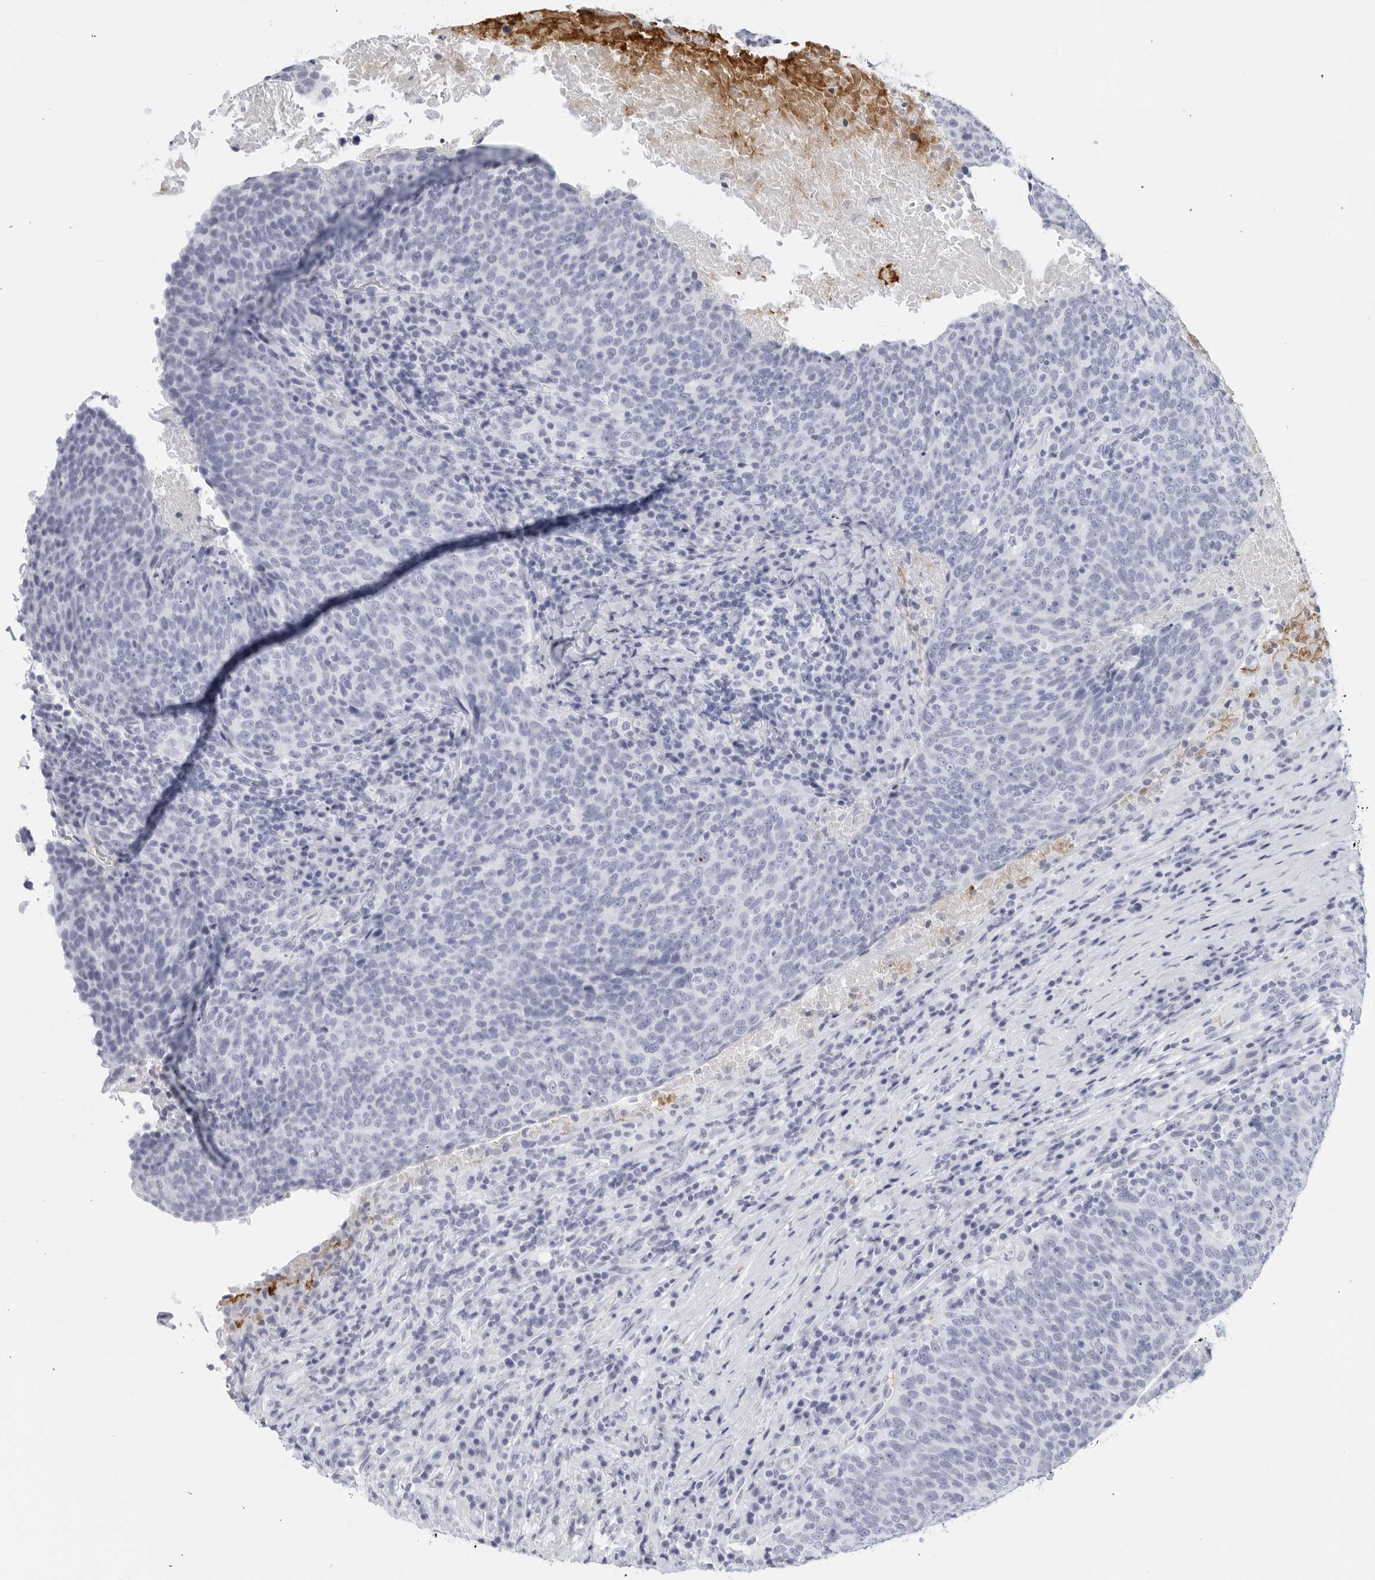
{"staining": {"intensity": "negative", "quantity": "none", "location": "none"}, "tissue": "head and neck cancer", "cell_type": "Tumor cells", "image_type": "cancer", "snomed": [{"axis": "morphology", "description": "Squamous cell carcinoma, NOS"}, {"axis": "morphology", "description": "Squamous cell carcinoma, metastatic, NOS"}, {"axis": "topography", "description": "Lymph node"}, {"axis": "topography", "description": "Head-Neck"}], "caption": "An IHC micrograph of head and neck metastatic squamous cell carcinoma is shown. There is no staining in tumor cells of head and neck metastatic squamous cell carcinoma.", "gene": "FGG", "patient": {"sex": "male", "age": 62}}